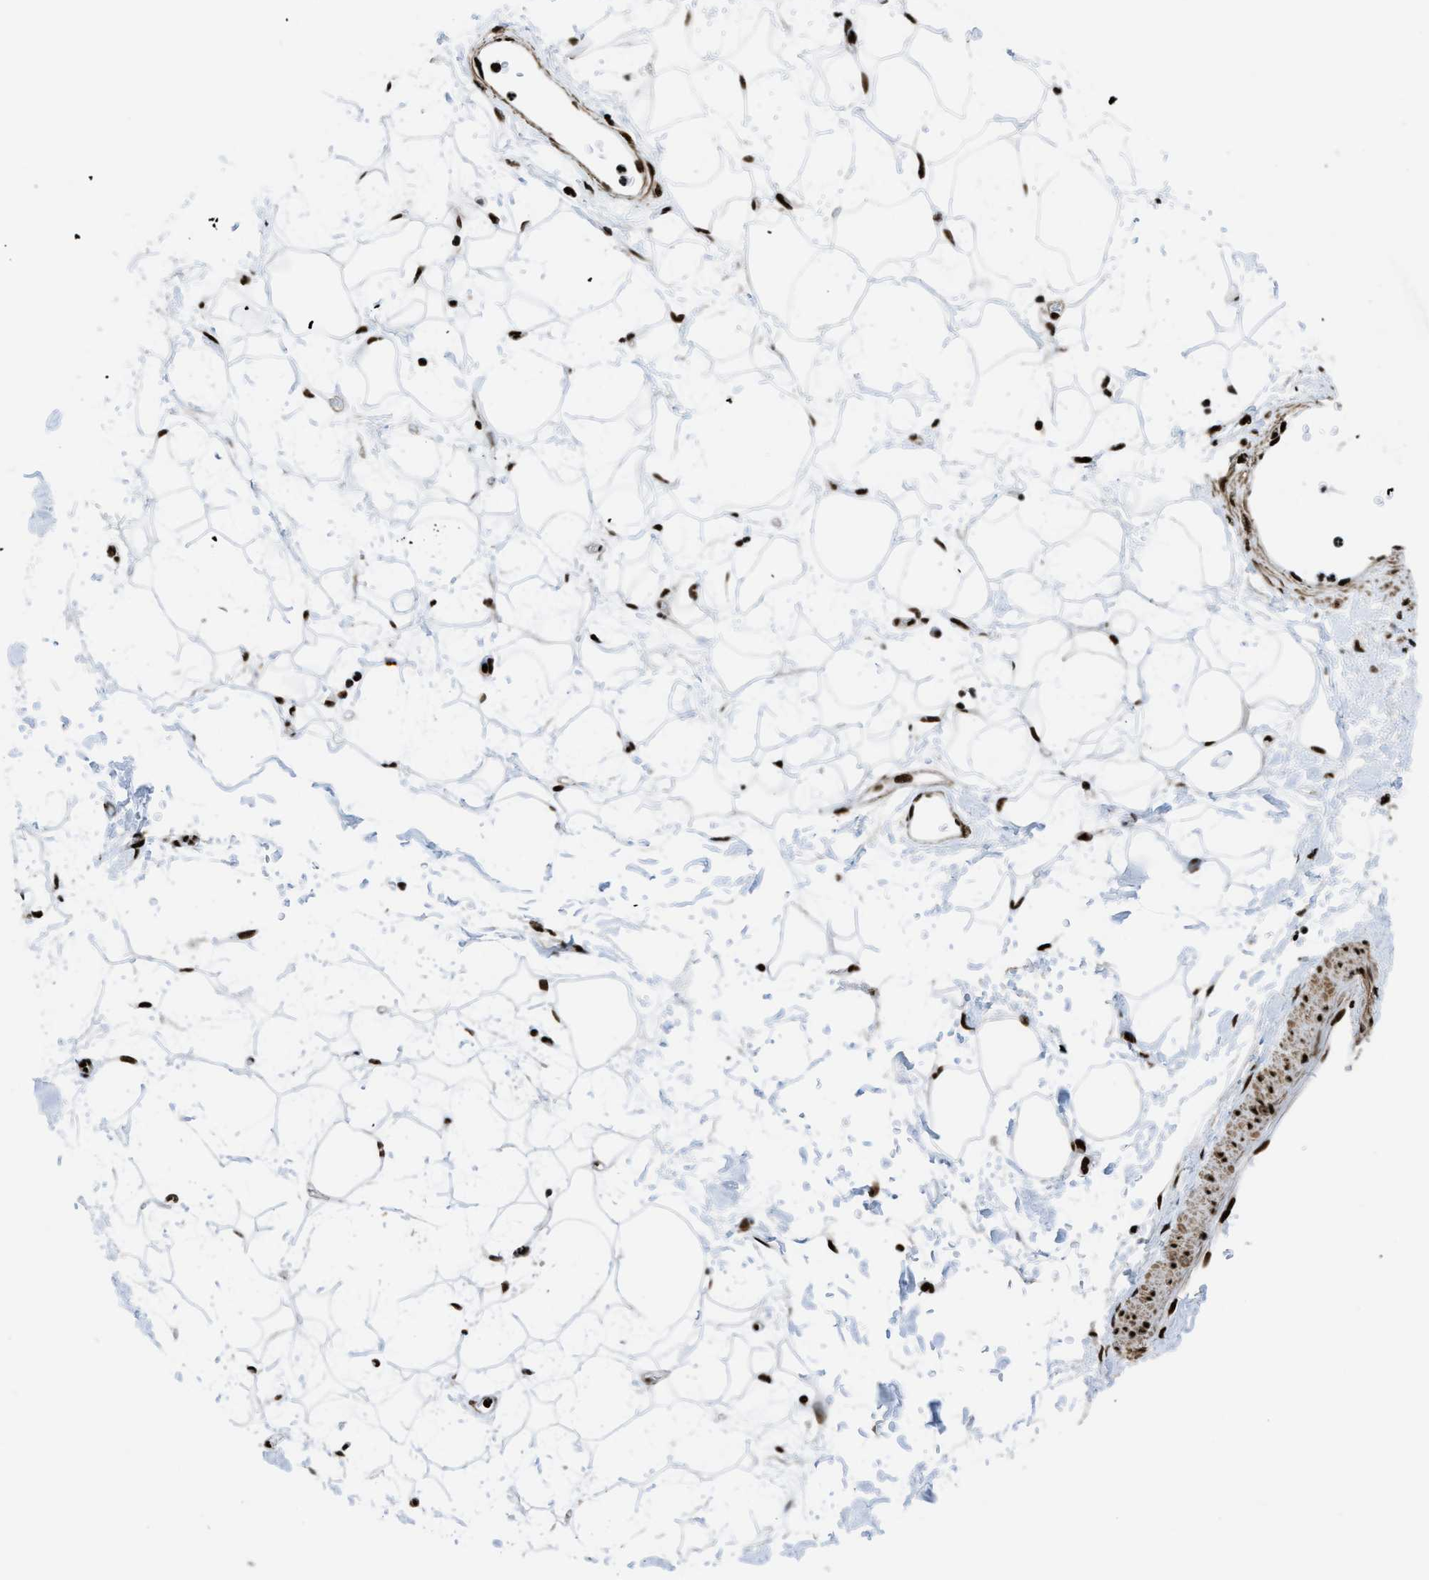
{"staining": {"intensity": "strong", "quantity": ">75%", "location": "nuclear"}, "tissue": "adipose tissue", "cell_type": "Adipocytes", "image_type": "normal", "snomed": [{"axis": "morphology", "description": "Normal tissue, NOS"}, {"axis": "topography", "description": "Soft tissue"}], "caption": "Adipose tissue stained with DAB (3,3'-diaminobenzidine) immunohistochemistry (IHC) demonstrates high levels of strong nuclear staining in about >75% of adipocytes. (brown staining indicates protein expression, while blue staining denotes nuclei).", "gene": "ZNF207", "patient": {"sex": "male", "age": 72}}